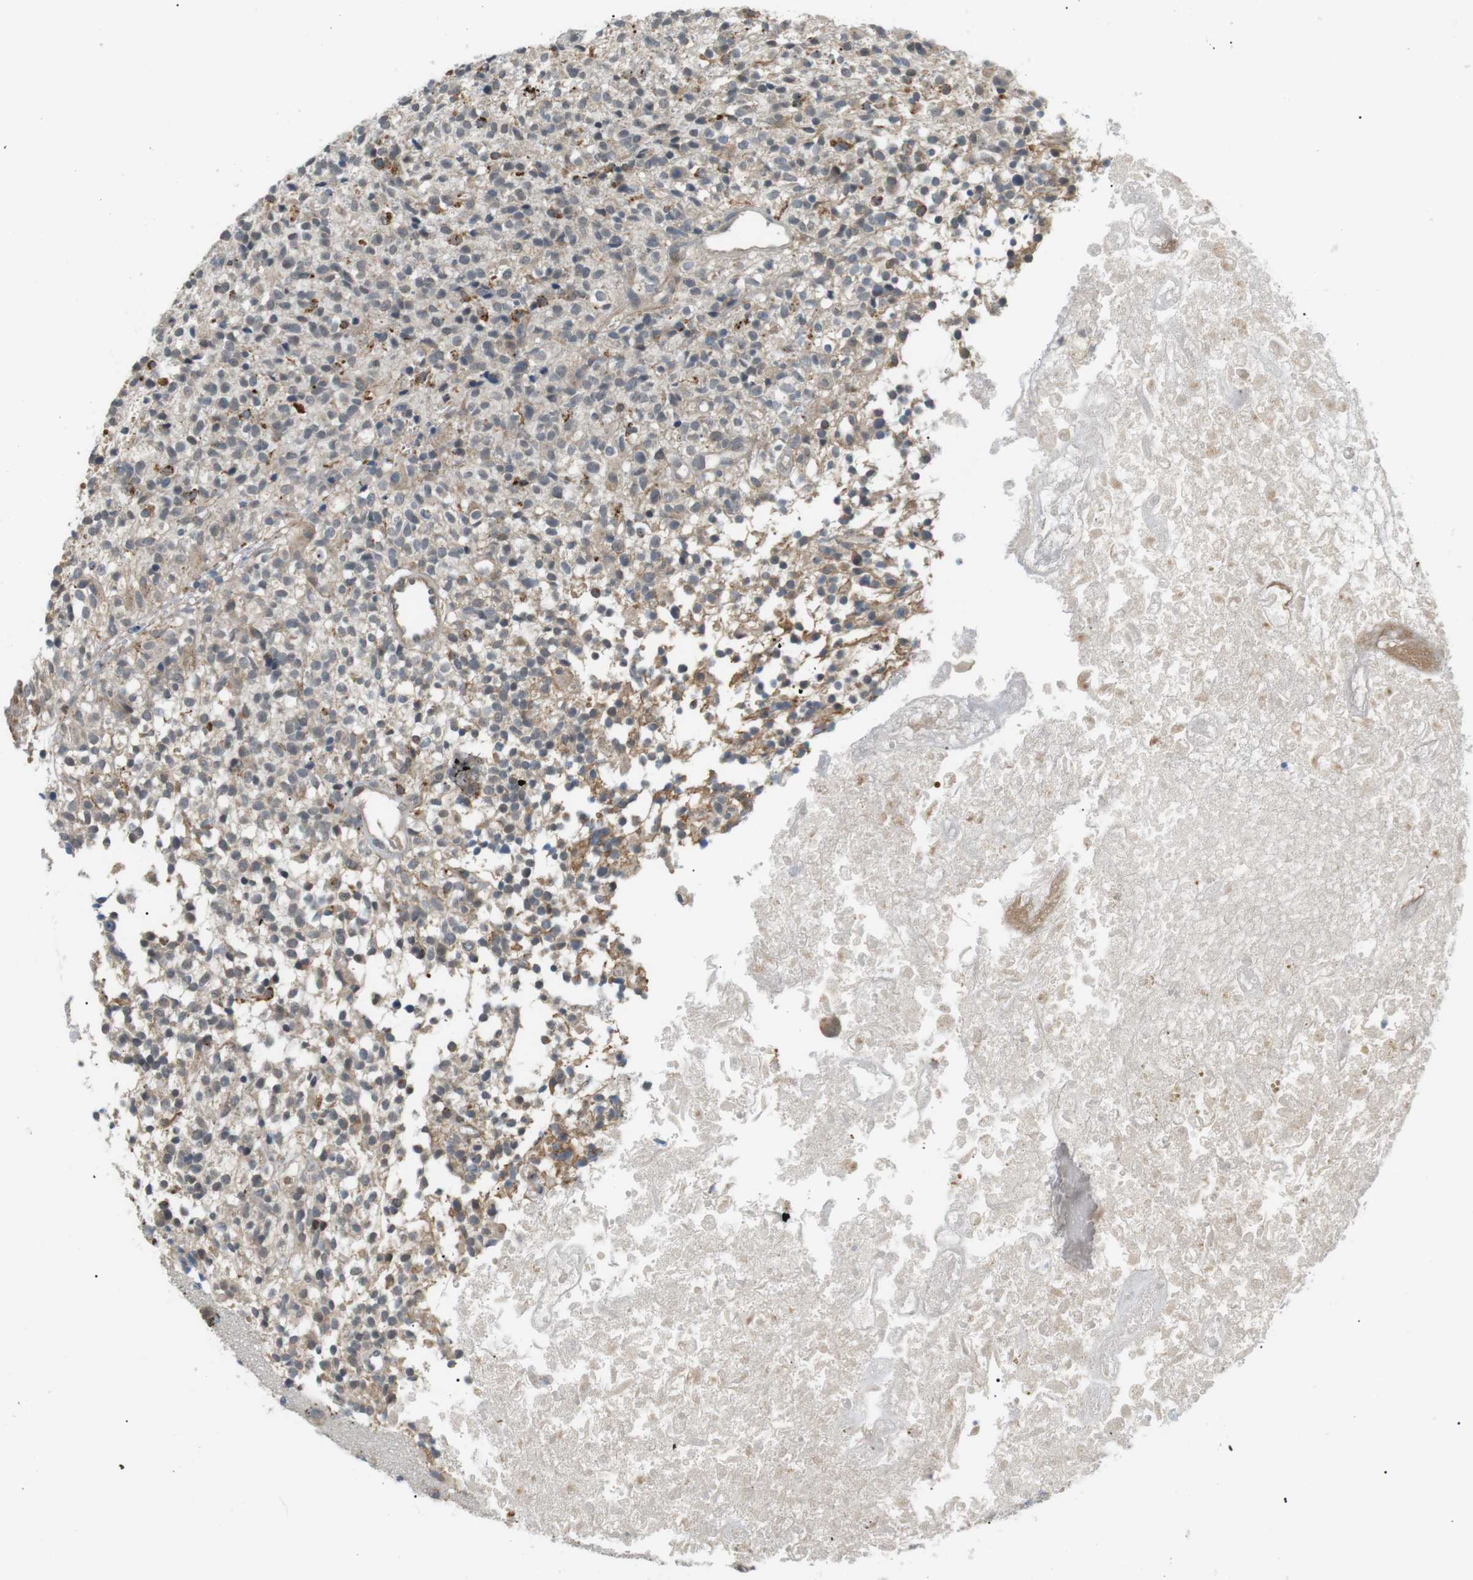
{"staining": {"intensity": "moderate", "quantity": "25%-75%", "location": "cytoplasmic/membranous"}, "tissue": "glioma", "cell_type": "Tumor cells", "image_type": "cancer", "snomed": [{"axis": "morphology", "description": "Glioma, malignant, High grade"}, {"axis": "topography", "description": "Brain"}], "caption": "A micrograph of glioma stained for a protein shows moderate cytoplasmic/membranous brown staining in tumor cells.", "gene": "B4GALNT2", "patient": {"sex": "female", "age": 59}}